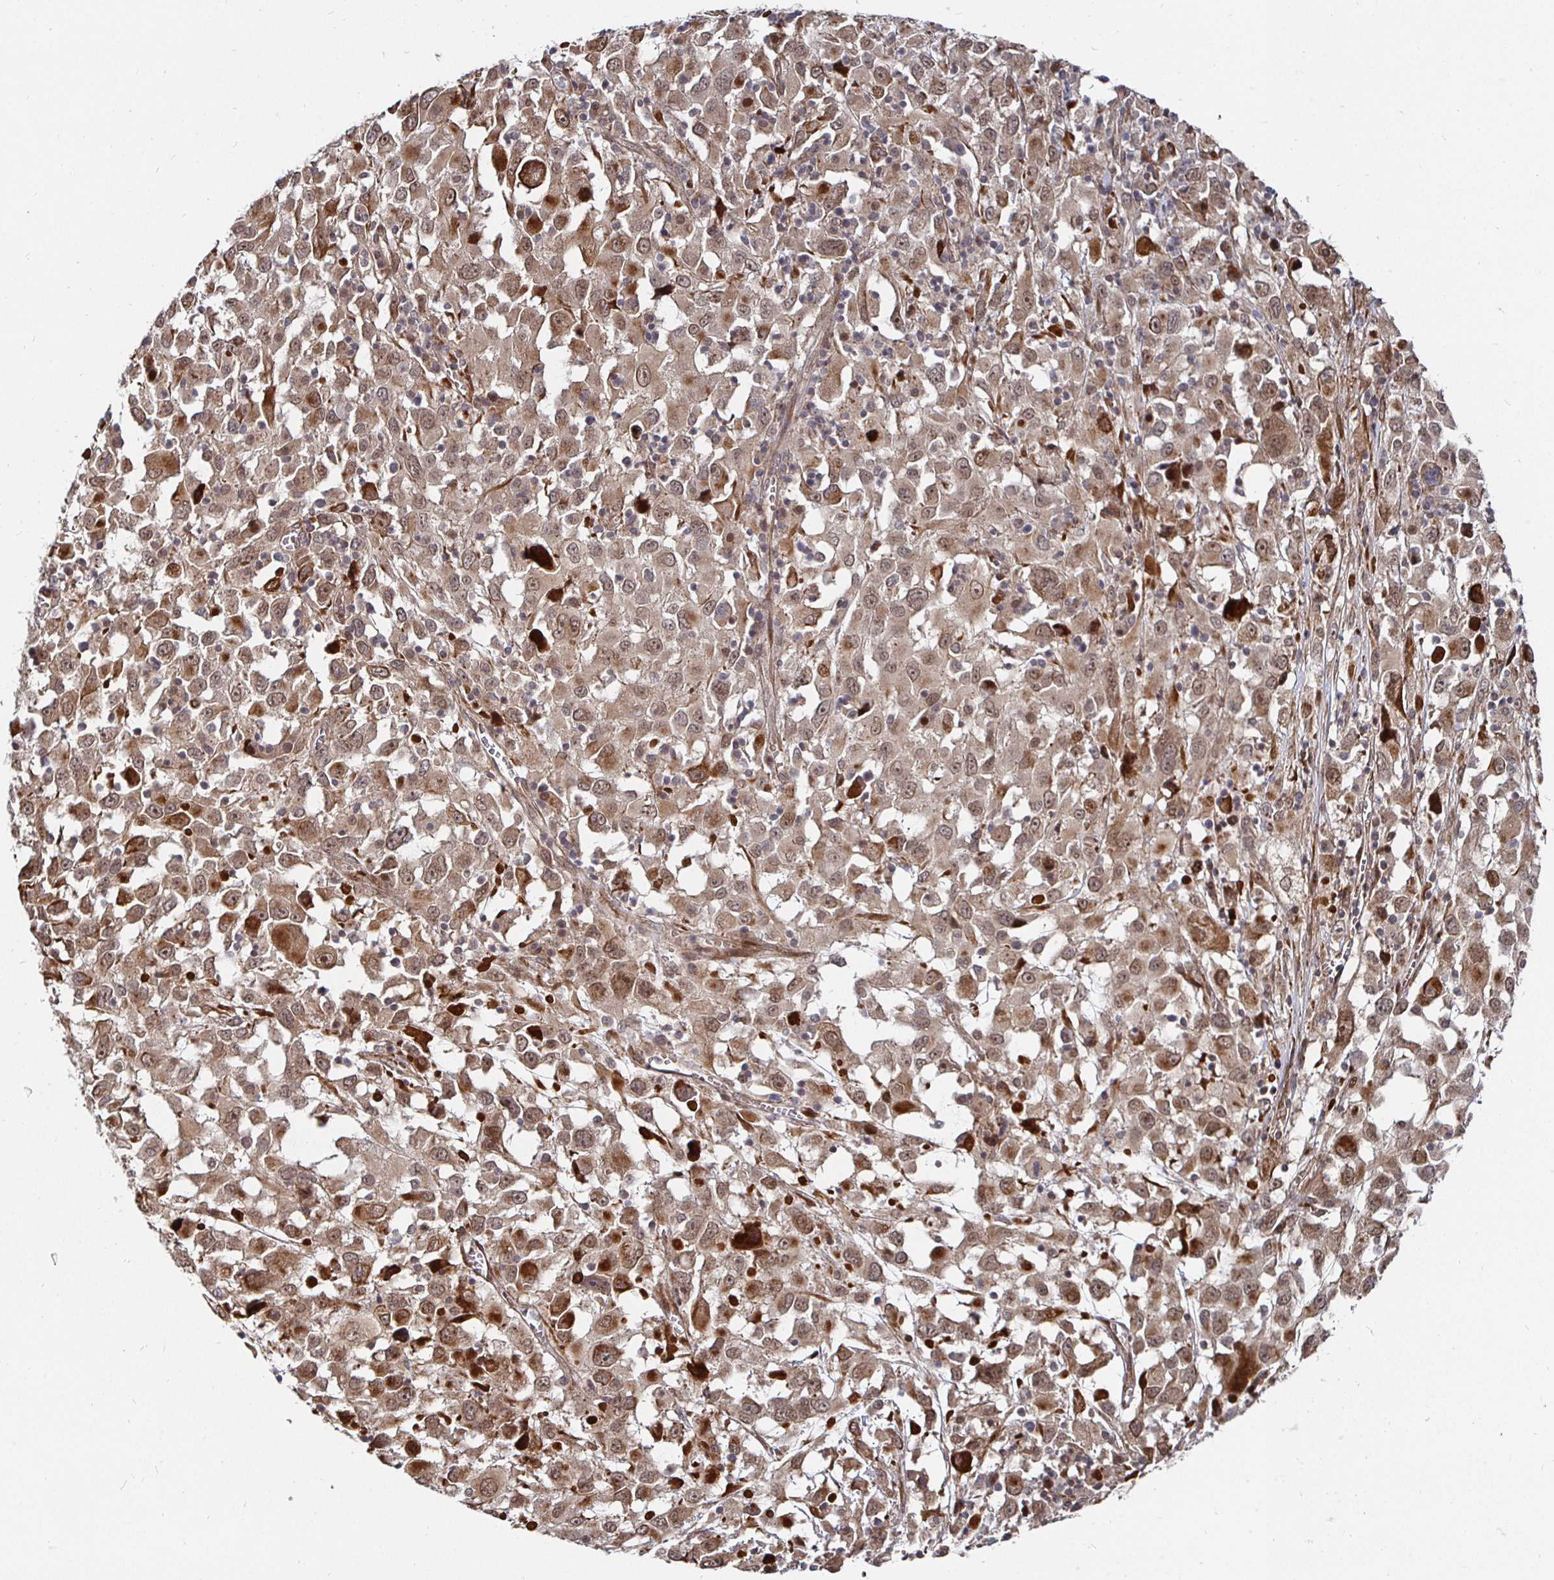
{"staining": {"intensity": "moderate", "quantity": ">75%", "location": "cytoplasmic/membranous"}, "tissue": "melanoma", "cell_type": "Tumor cells", "image_type": "cancer", "snomed": [{"axis": "morphology", "description": "Malignant melanoma, Metastatic site"}, {"axis": "topography", "description": "Soft tissue"}], "caption": "The immunohistochemical stain shows moderate cytoplasmic/membranous positivity in tumor cells of melanoma tissue.", "gene": "TBKBP1", "patient": {"sex": "male", "age": 50}}